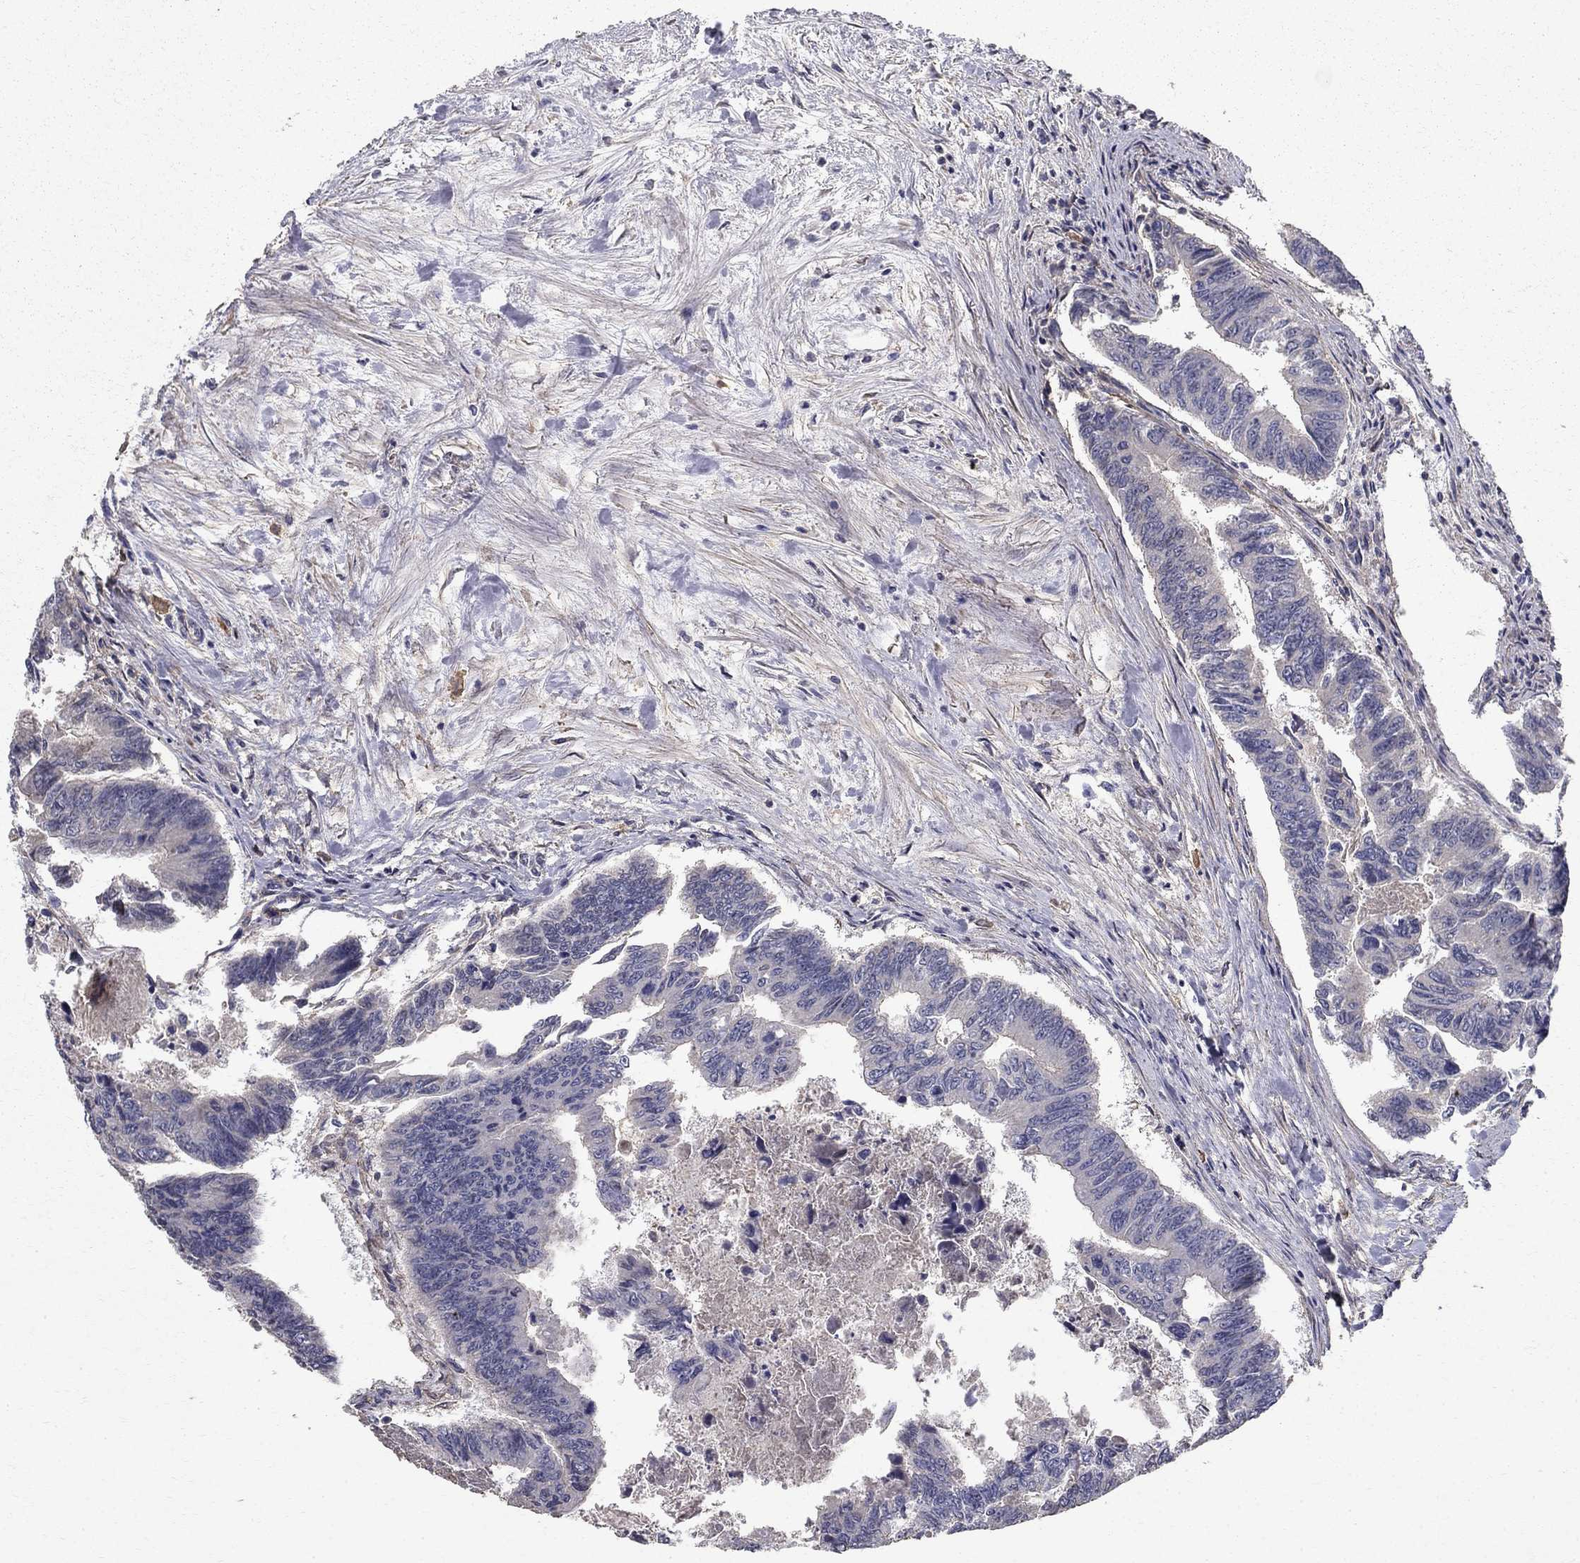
{"staining": {"intensity": "negative", "quantity": "none", "location": "none"}, "tissue": "colorectal cancer", "cell_type": "Tumor cells", "image_type": "cancer", "snomed": [{"axis": "morphology", "description": "Adenocarcinoma, NOS"}, {"axis": "topography", "description": "Colon"}], "caption": "Tumor cells show no significant protein positivity in colorectal adenocarcinoma.", "gene": "MPP2", "patient": {"sex": "female", "age": 65}}